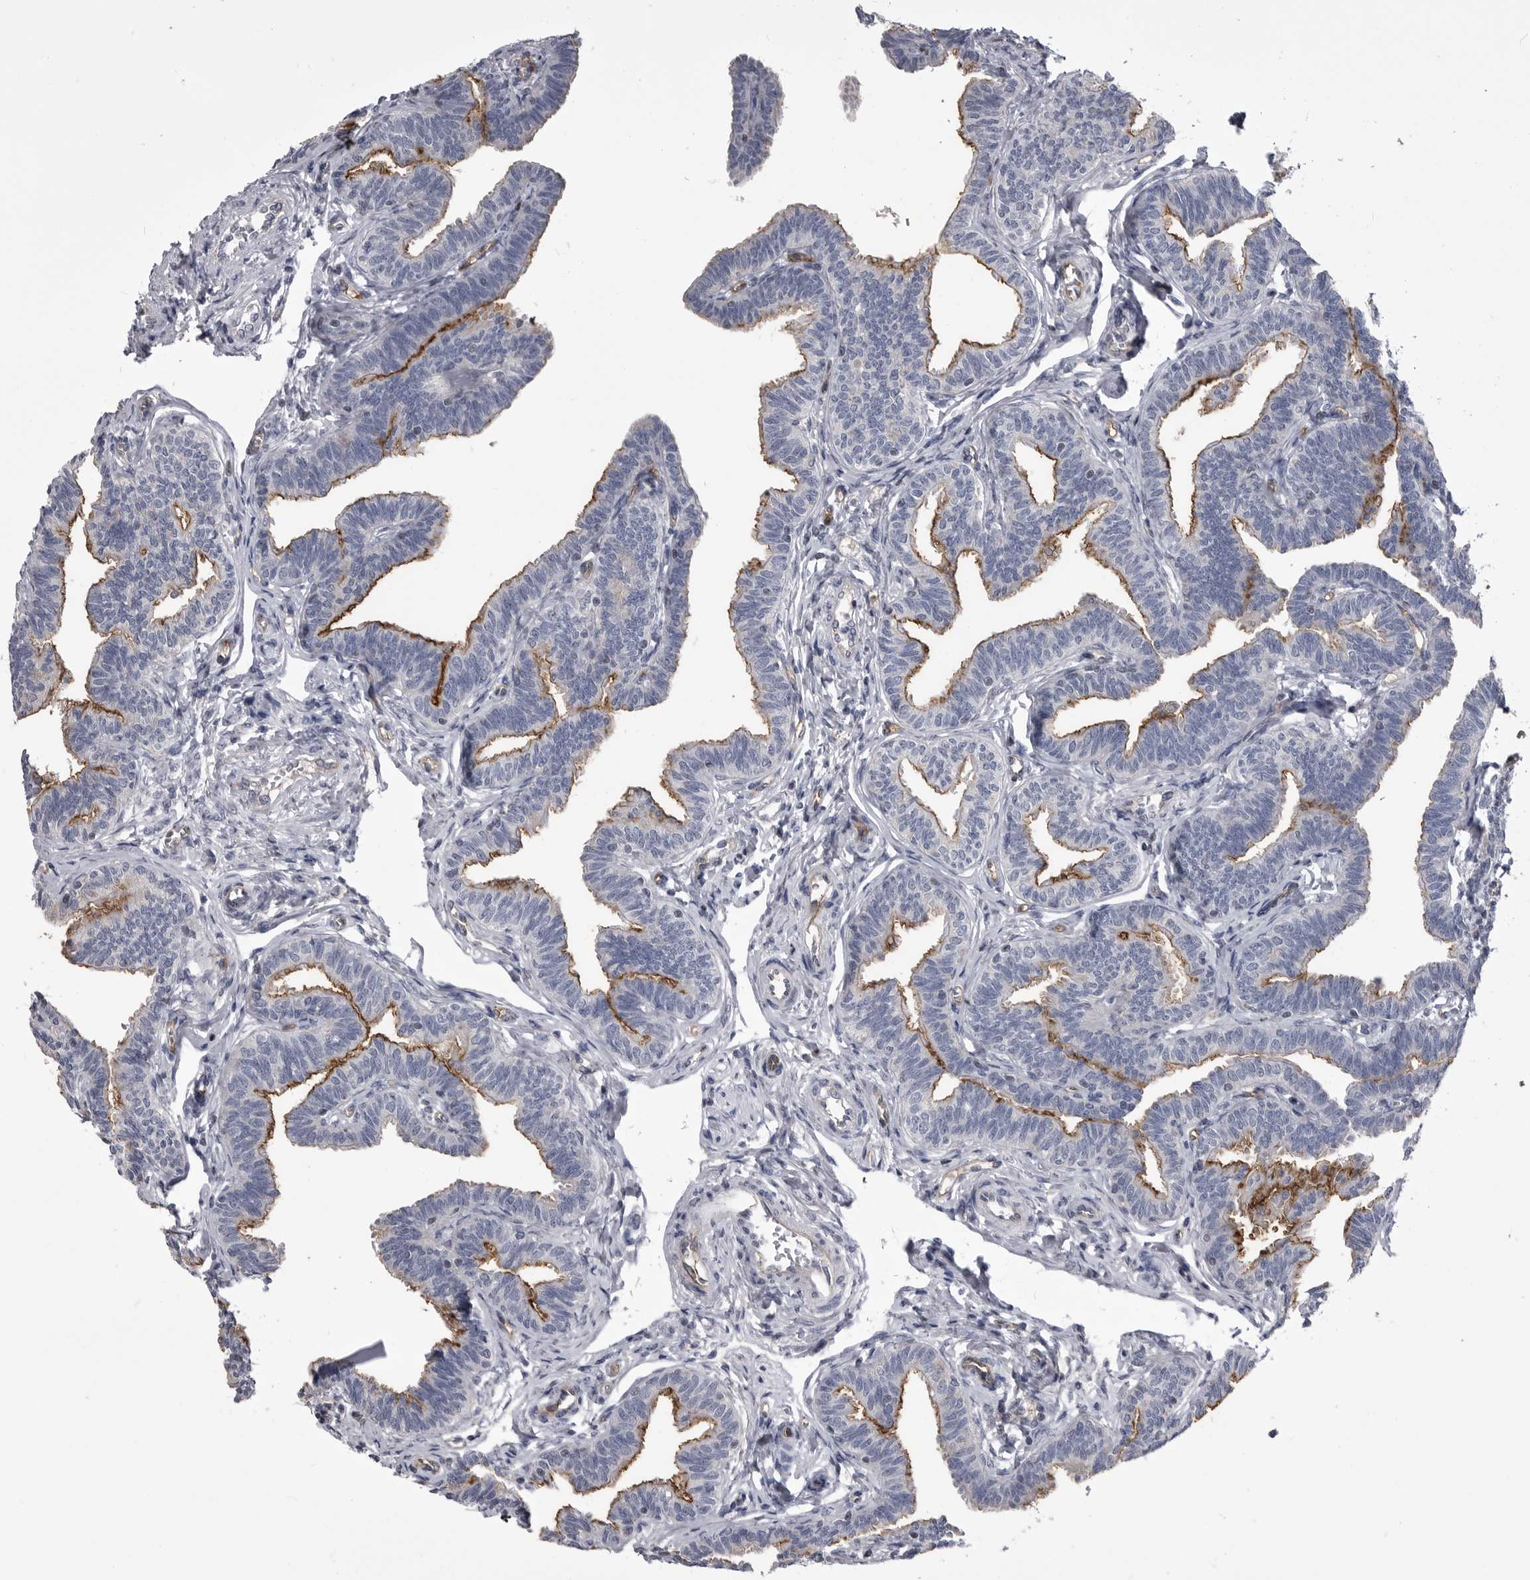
{"staining": {"intensity": "strong", "quantity": ">75%", "location": "cytoplasmic/membranous"}, "tissue": "fallopian tube", "cell_type": "Glandular cells", "image_type": "normal", "snomed": [{"axis": "morphology", "description": "Normal tissue, NOS"}, {"axis": "topography", "description": "Fallopian tube"}, {"axis": "topography", "description": "Ovary"}], "caption": "Immunohistochemistry (IHC) (DAB (3,3'-diaminobenzidine)) staining of unremarkable human fallopian tube exhibits strong cytoplasmic/membranous protein expression in approximately >75% of glandular cells.", "gene": "OPLAH", "patient": {"sex": "female", "age": 23}}